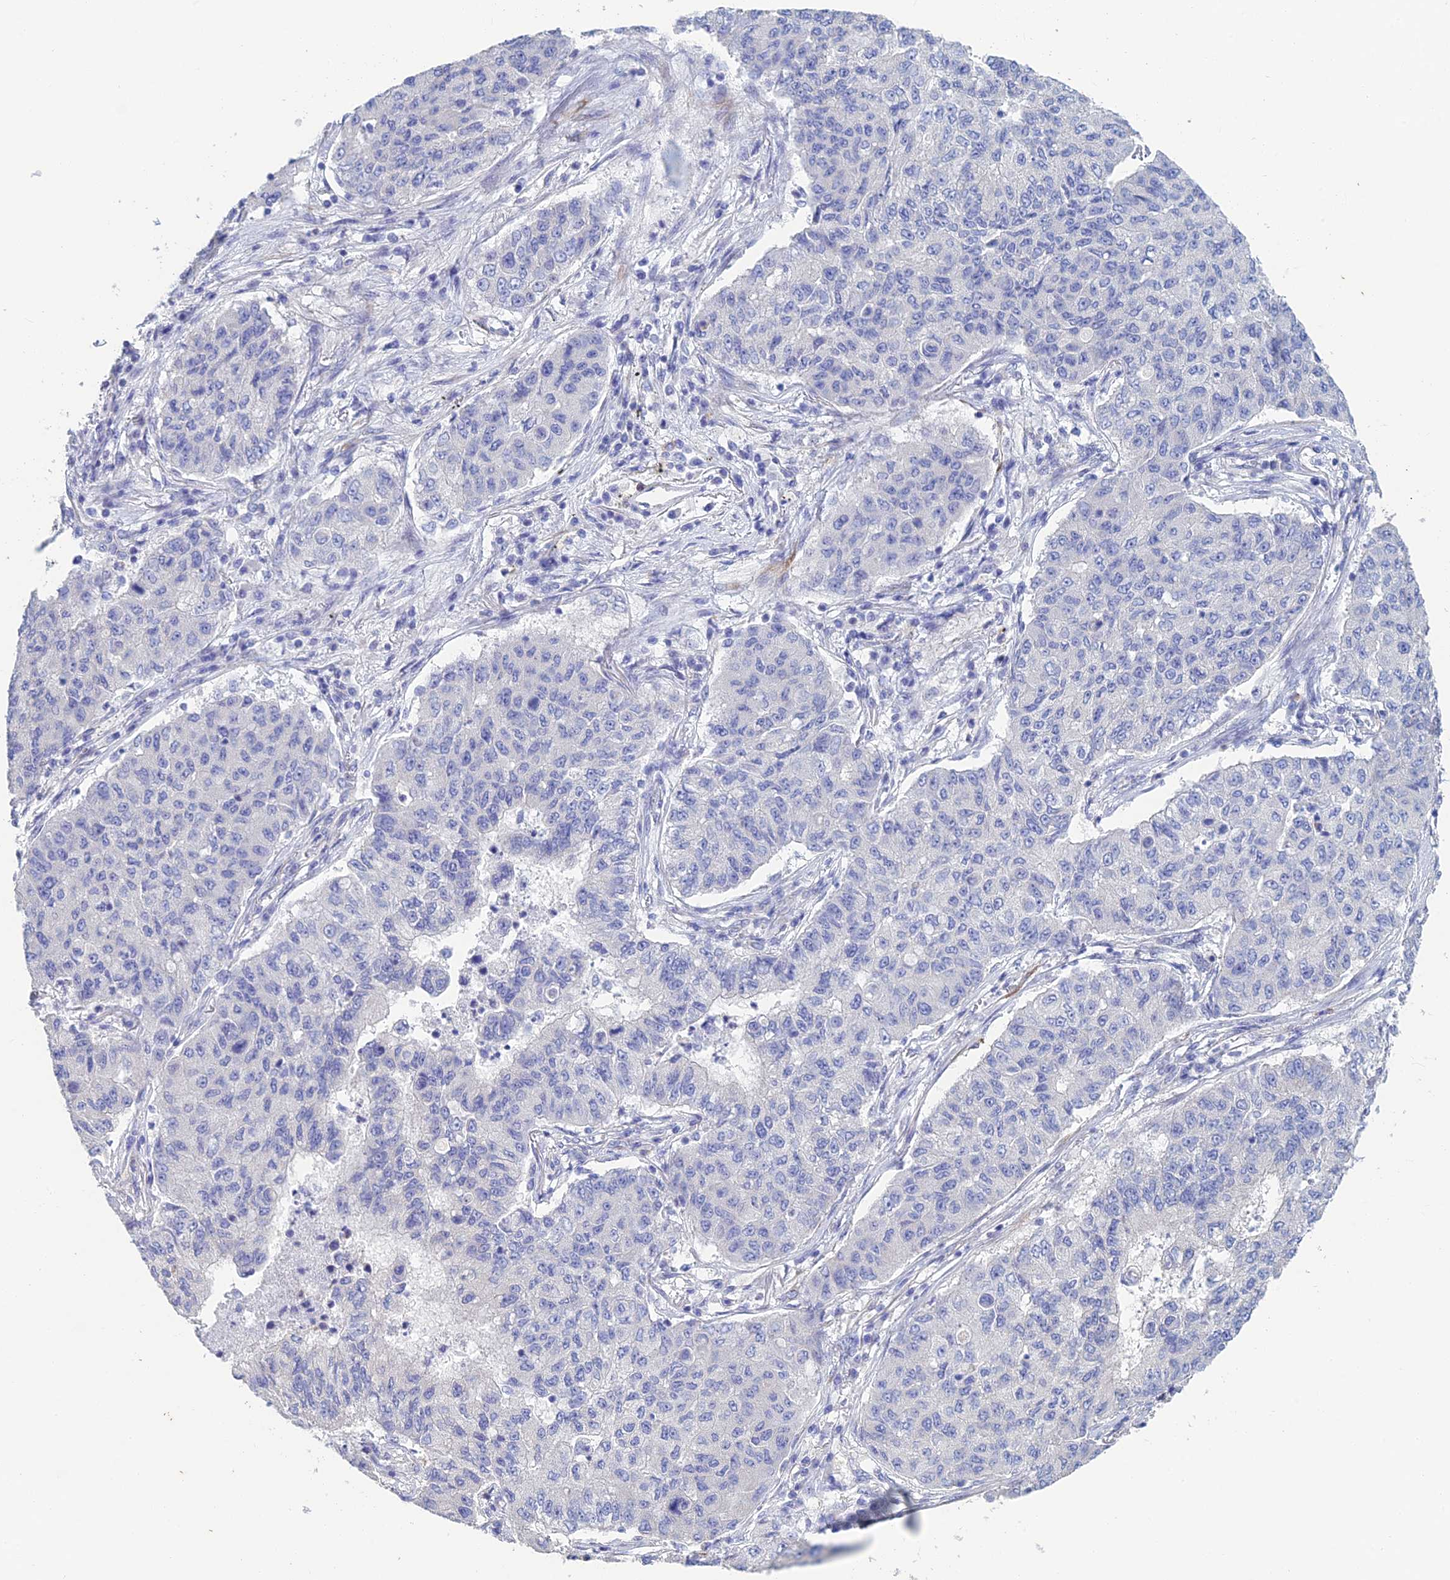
{"staining": {"intensity": "negative", "quantity": "none", "location": "none"}, "tissue": "lung cancer", "cell_type": "Tumor cells", "image_type": "cancer", "snomed": [{"axis": "morphology", "description": "Squamous cell carcinoma, NOS"}, {"axis": "topography", "description": "Lung"}], "caption": "A high-resolution micrograph shows immunohistochemistry (IHC) staining of lung cancer, which reveals no significant staining in tumor cells. Brightfield microscopy of IHC stained with DAB (brown) and hematoxylin (blue), captured at high magnification.", "gene": "PCDHA8", "patient": {"sex": "male", "age": 74}}